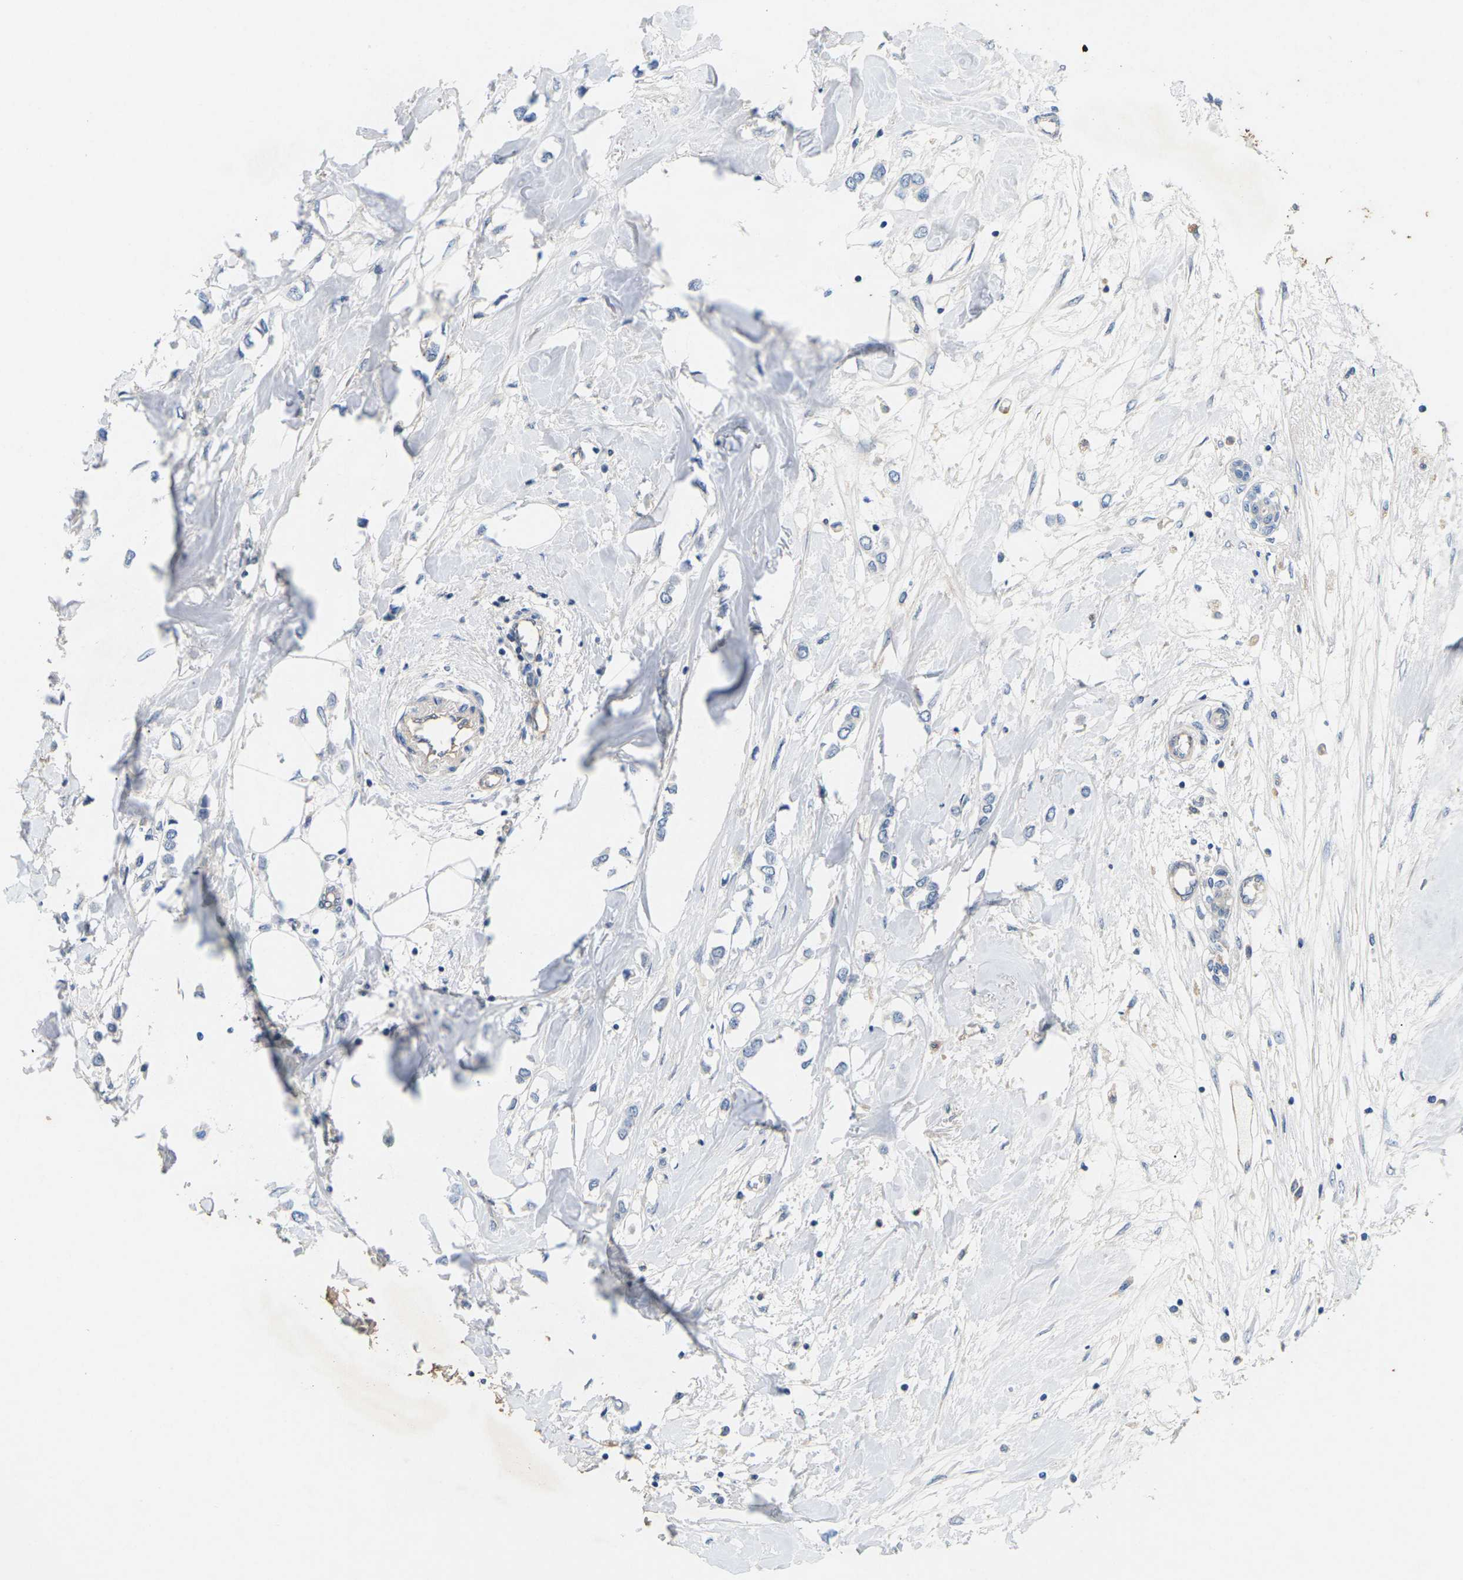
{"staining": {"intensity": "negative", "quantity": "none", "location": "none"}, "tissue": "breast cancer", "cell_type": "Tumor cells", "image_type": "cancer", "snomed": [{"axis": "morphology", "description": "Lobular carcinoma"}, {"axis": "topography", "description": "Breast"}], "caption": "This photomicrograph is of breast lobular carcinoma stained with immunohistochemistry to label a protein in brown with the nuclei are counter-stained blue. There is no positivity in tumor cells. (DAB (3,3'-diaminobenzidine) immunohistochemistry (IHC) visualized using brightfield microscopy, high magnification).", "gene": "ITGA5", "patient": {"sex": "female", "age": 51}}